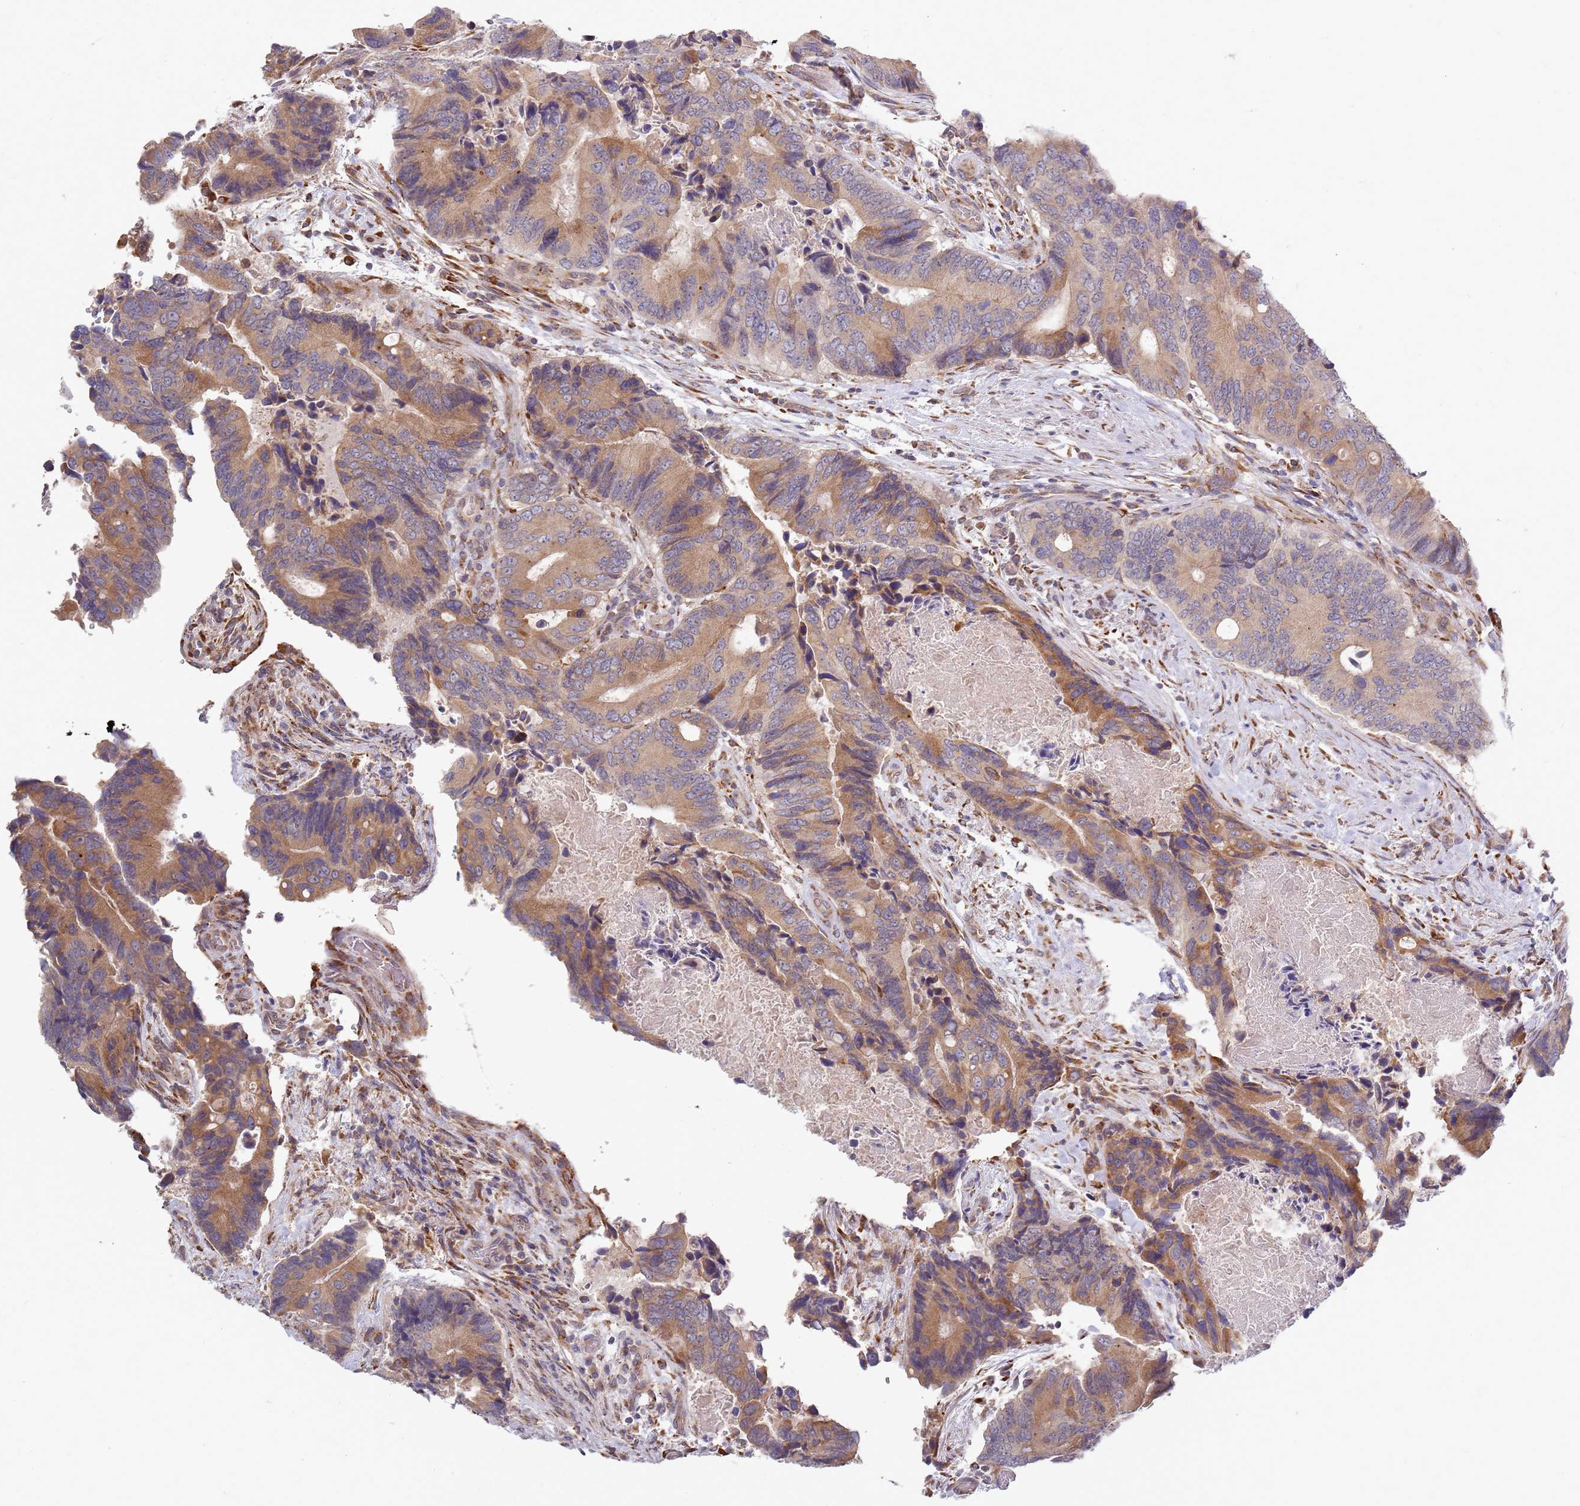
{"staining": {"intensity": "moderate", "quantity": "25%-75%", "location": "cytoplasmic/membranous"}, "tissue": "colorectal cancer", "cell_type": "Tumor cells", "image_type": "cancer", "snomed": [{"axis": "morphology", "description": "Adenocarcinoma, NOS"}, {"axis": "topography", "description": "Colon"}], "caption": "Moderate cytoplasmic/membranous positivity for a protein is appreciated in about 25%-75% of tumor cells of colorectal cancer using immunohistochemistry.", "gene": "VRK2", "patient": {"sex": "male", "age": 84}}